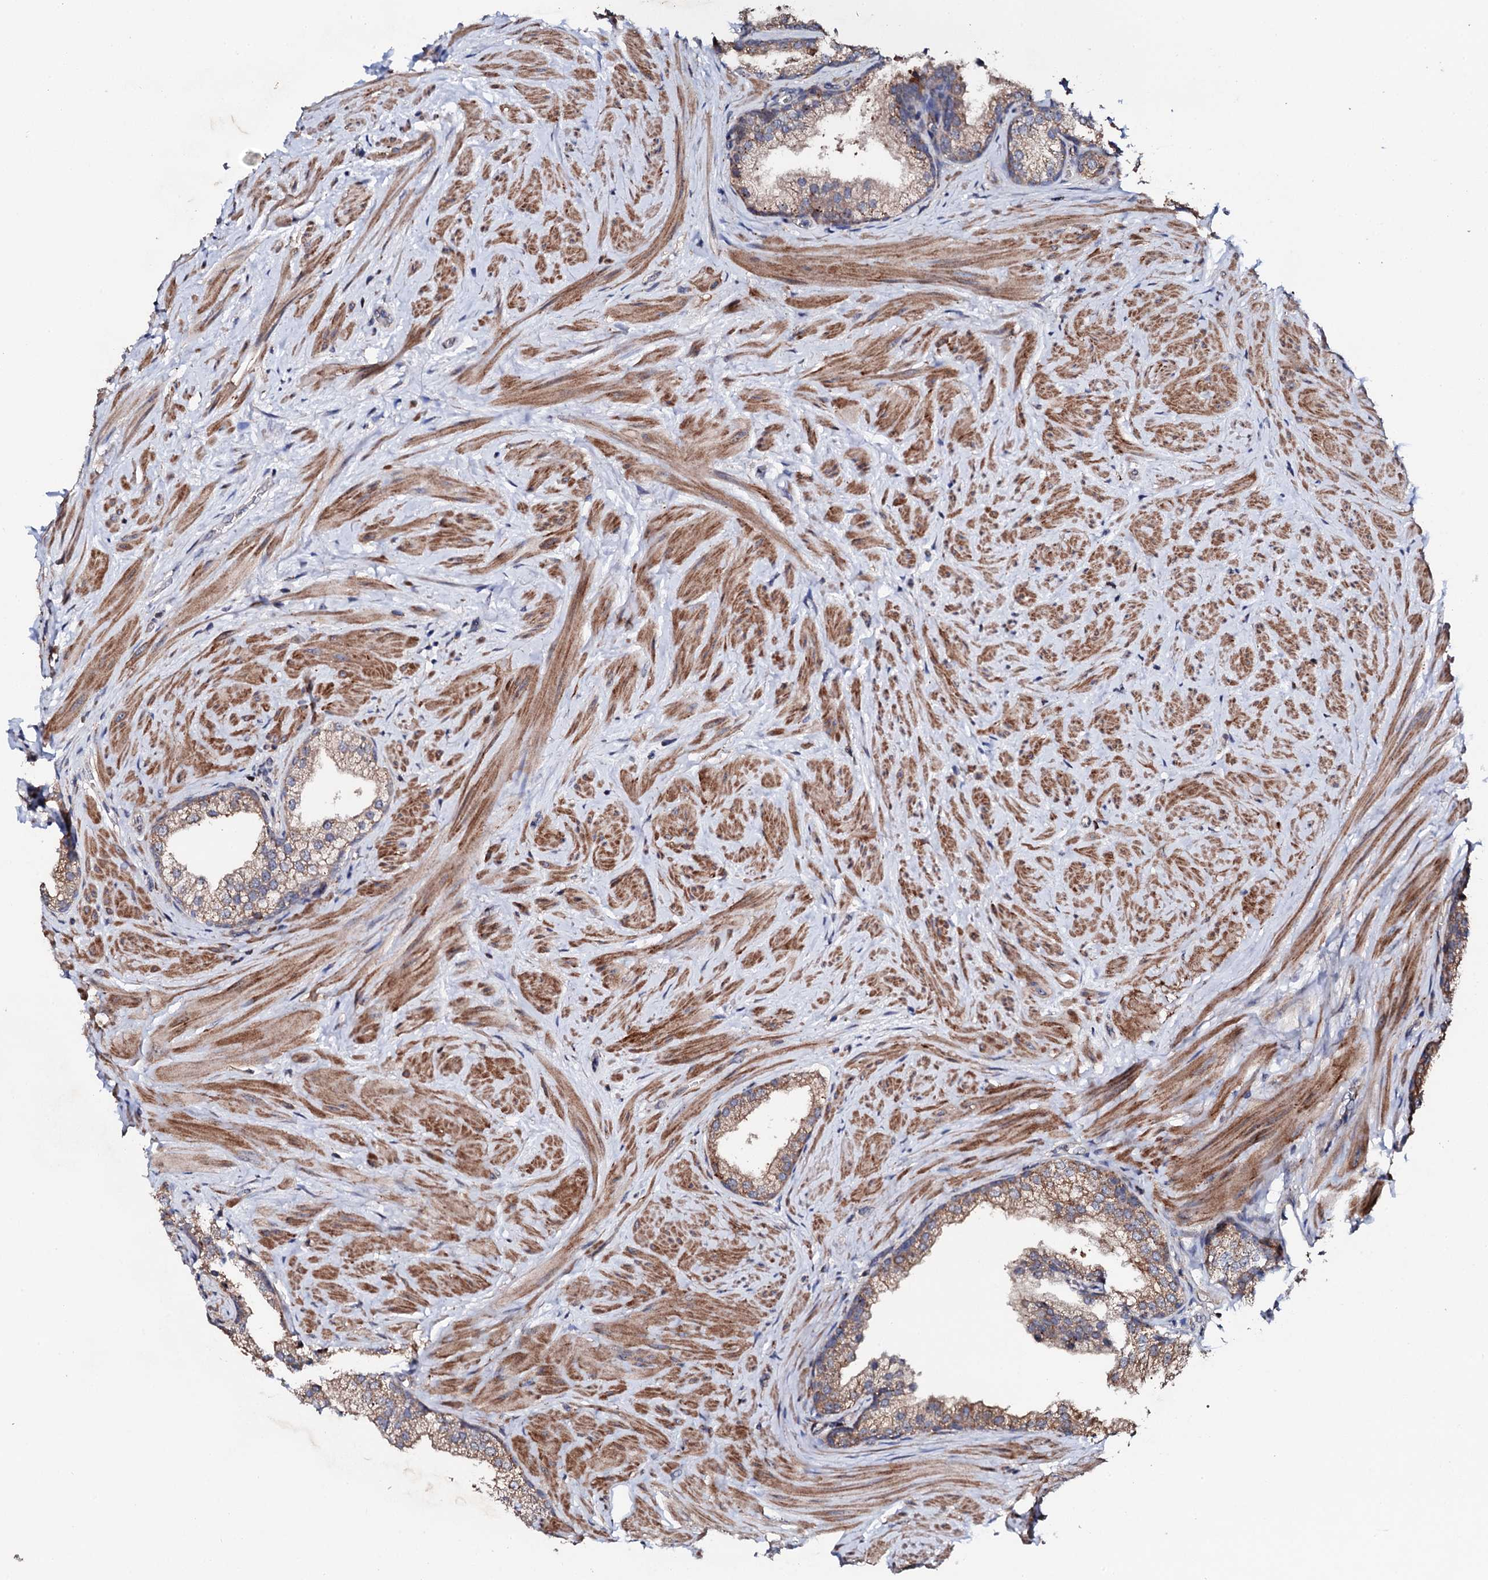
{"staining": {"intensity": "moderate", "quantity": ">75%", "location": "cytoplasmic/membranous"}, "tissue": "prostate", "cell_type": "Glandular cells", "image_type": "normal", "snomed": [{"axis": "morphology", "description": "Normal tissue, NOS"}, {"axis": "topography", "description": "Prostate"}], "caption": "A medium amount of moderate cytoplasmic/membranous positivity is present in about >75% of glandular cells in benign prostate. The protein of interest is stained brown, and the nuclei are stained in blue (DAB IHC with brightfield microscopy, high magnification).", "gene": "GTPBP4", "patient": {"sex": "male", "age": 48}}